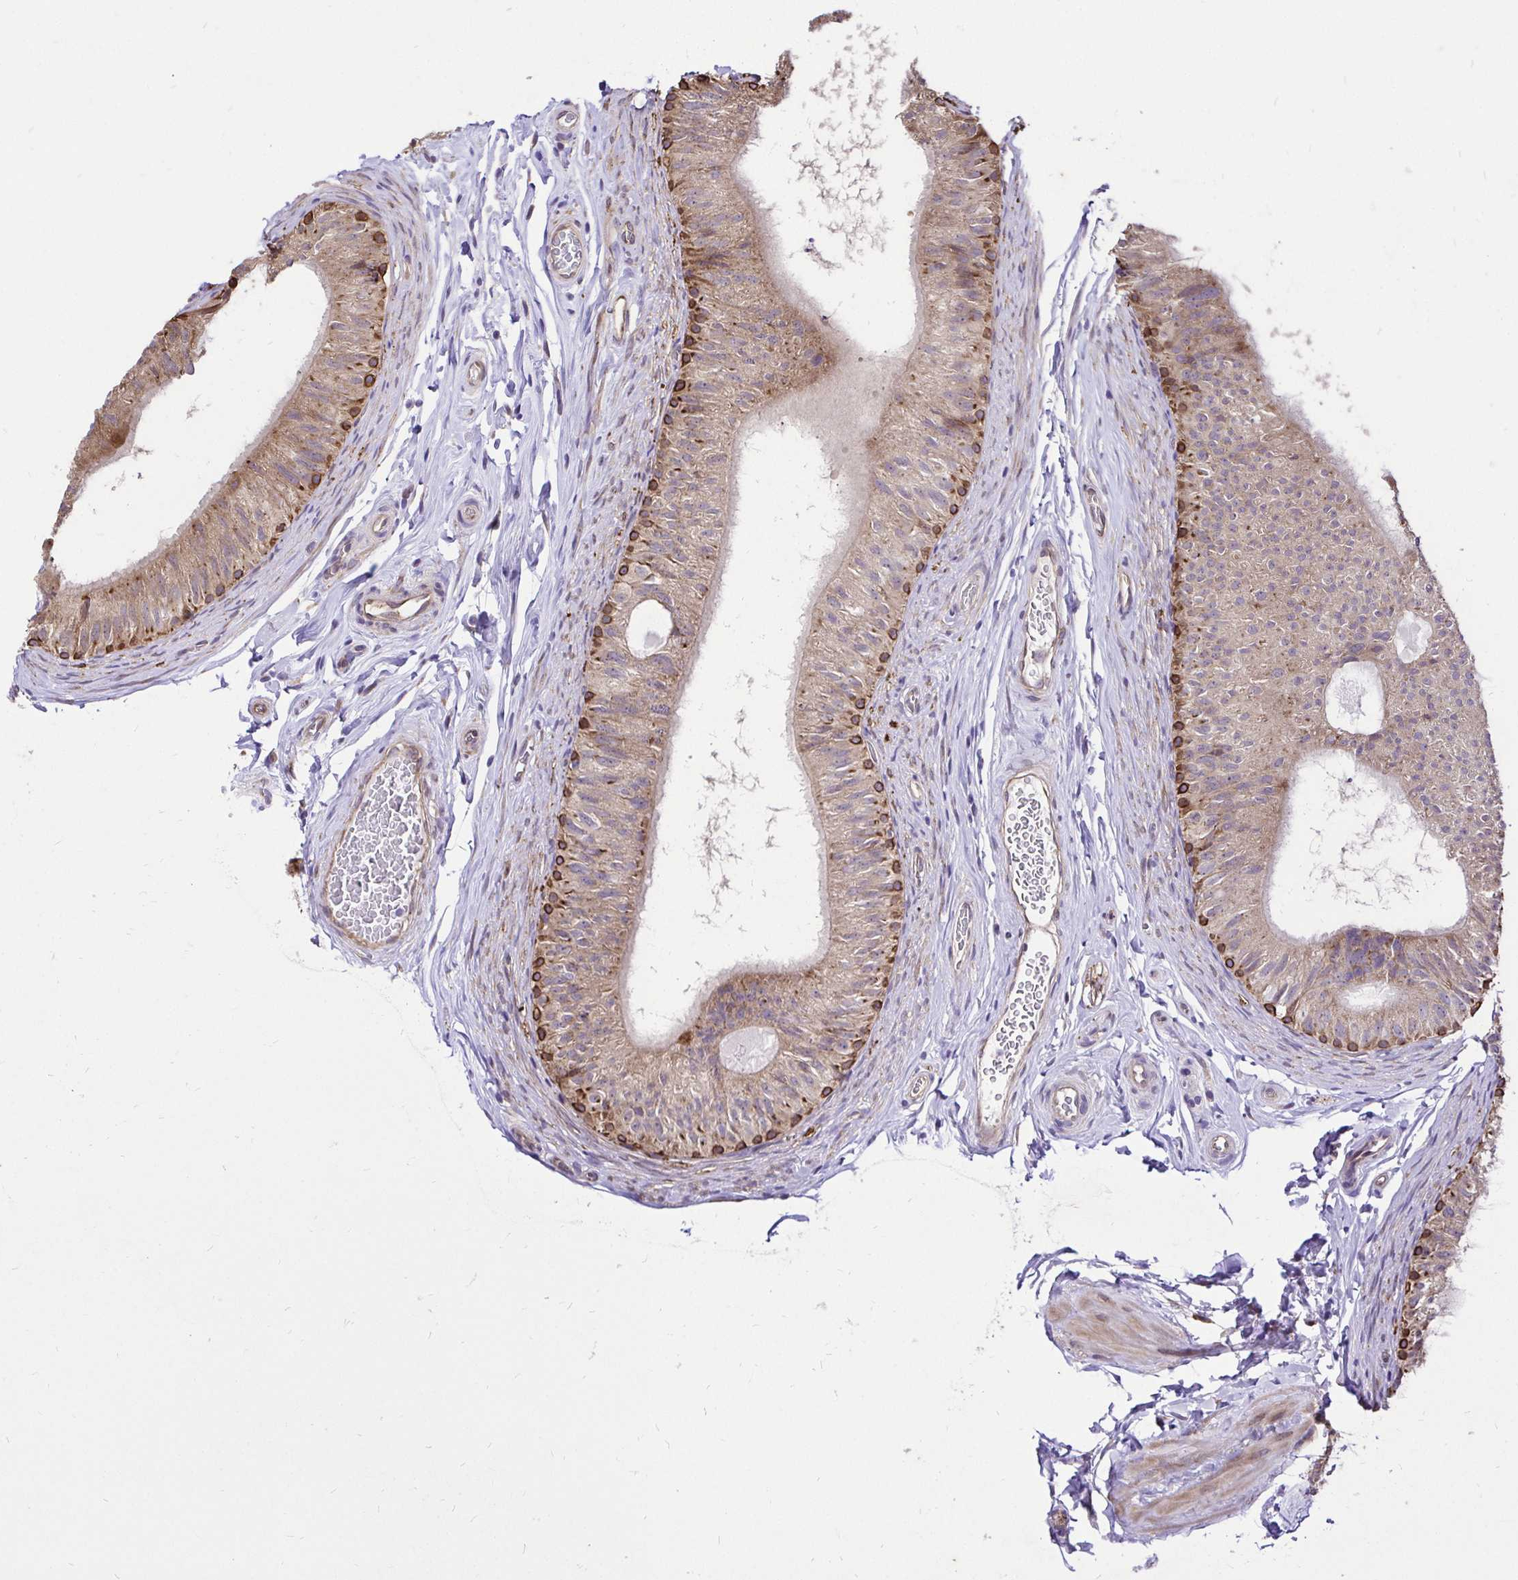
{"staining": {"intensity": "moderate", "quantity": "25%-75%", "location": "cytoplasmic/membranous"}, "tissue": "epididymis", "cell_type": "Glandular cells", "image_type": "normal", "snomed": [{"axis": "morphology", "description": "Normal tissue, NOS"}, {"axis": "topography", "description": "Epididymis, spermatic cord, NOS"}, {"axis": "topography", "description": "Epididymis"}], "caption": "DAB (3,3'-diaminobenzidine) immunohistochemical staining of benign human epididymis shows moderate cytoplasmic/membranous protein positivity in about 25%-75% of glandular cells.", "gene": "CCDC122", "patient": {"sex": "male", "age": 31}}